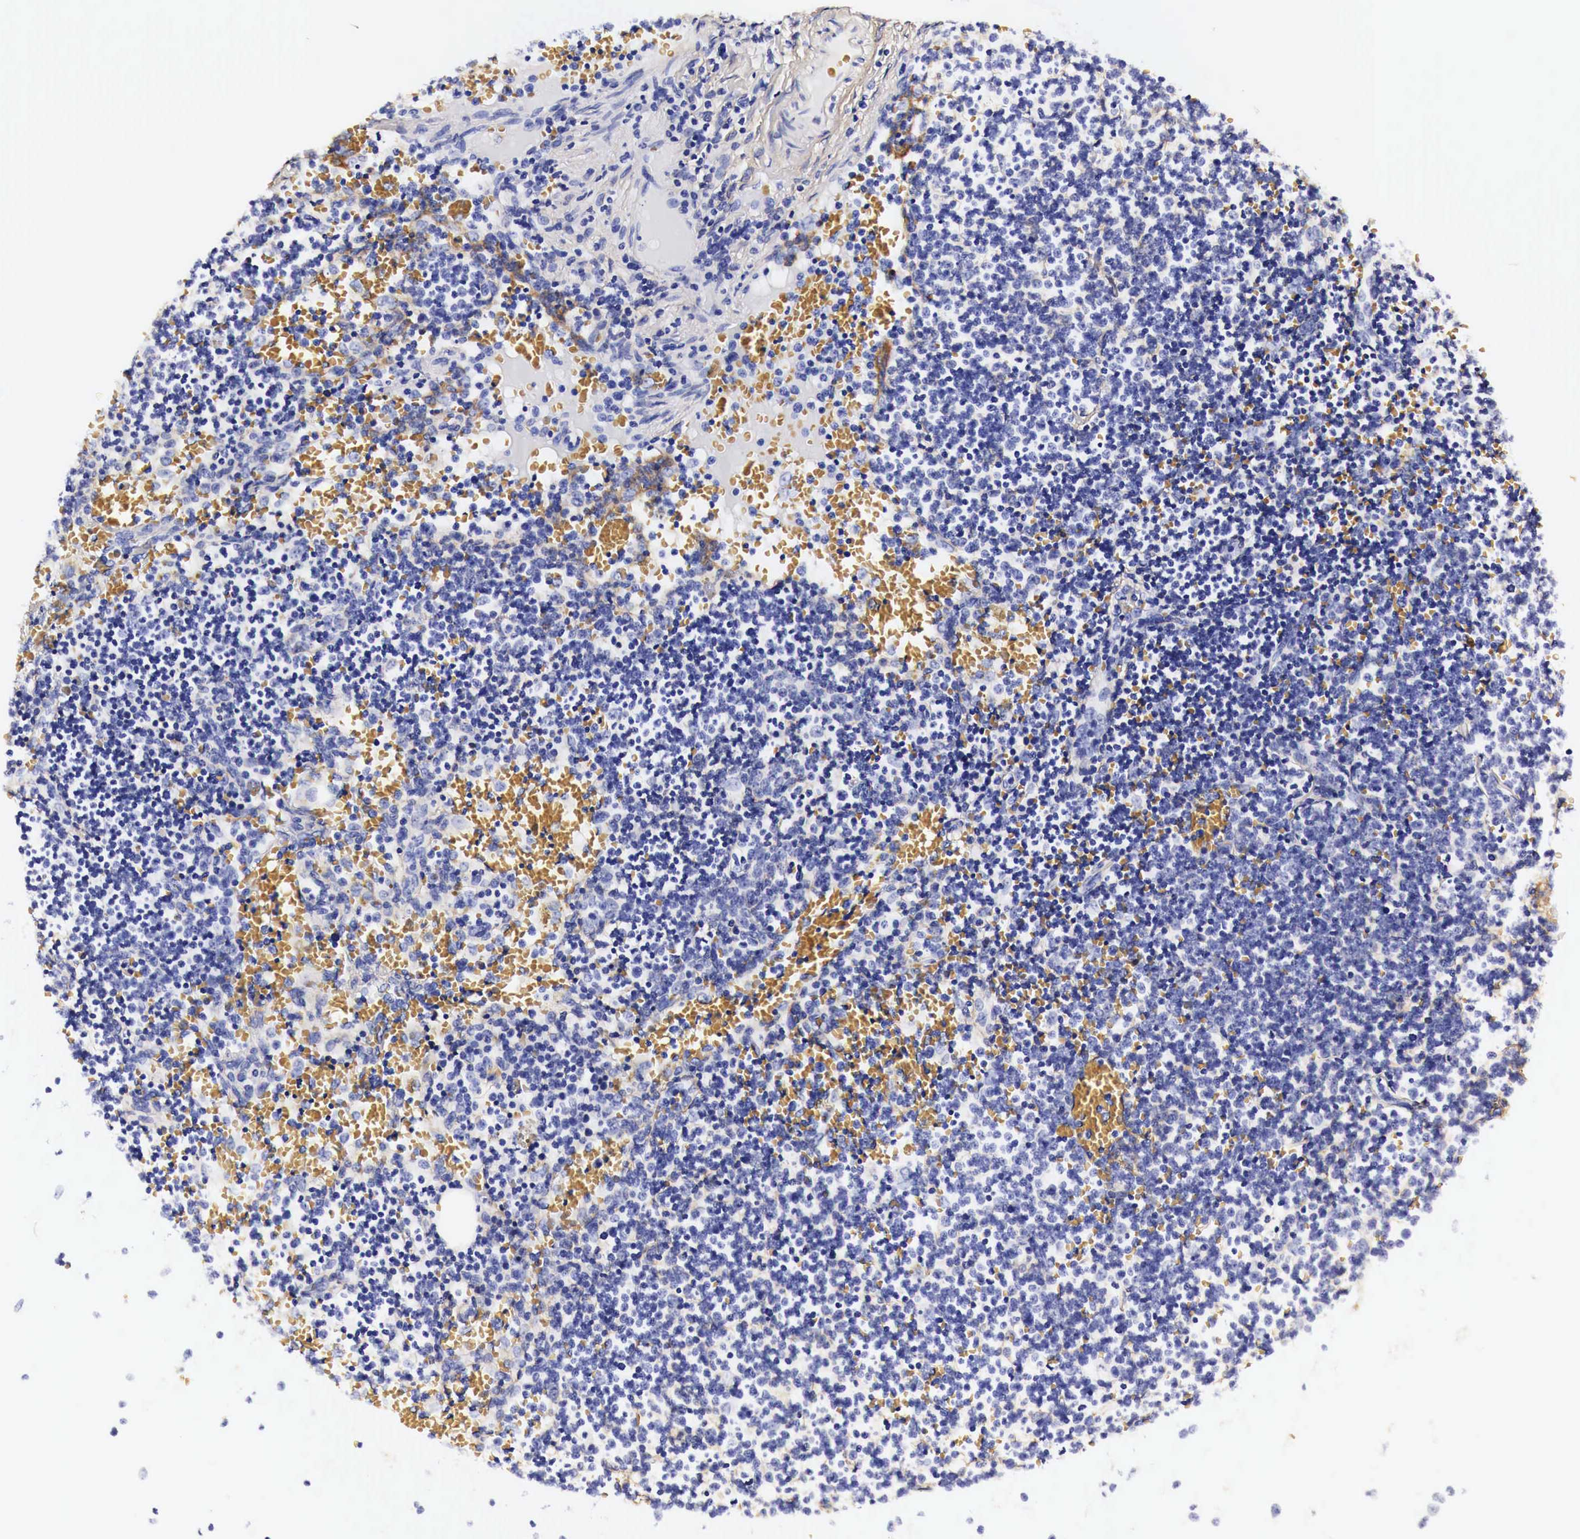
{"staining": {"intensity": "negative", "quantity": "none", "location": "none"}, "tissue": "lymphoma", "cell_type": "Tumor cells", "image_type": "cancer", "snomed": [{"axis": "morphology", "description": "Malignant lymphoma, non-Hodgkin's type, High grade"}, {"axis": "topography", "description": "Lymph node"}], "caption": "Immunohistochemistry (IHC) histopathology image of neoplastic tissue: malignant lymphoma, non-Hodgkin's type (high-grade) stained with DAB (3,3'-diaminobenzidine) reveals no significant protein positivity in tumor cells.", "gene": "EGFR", "patient": {"sex": "female", "age": 76}}